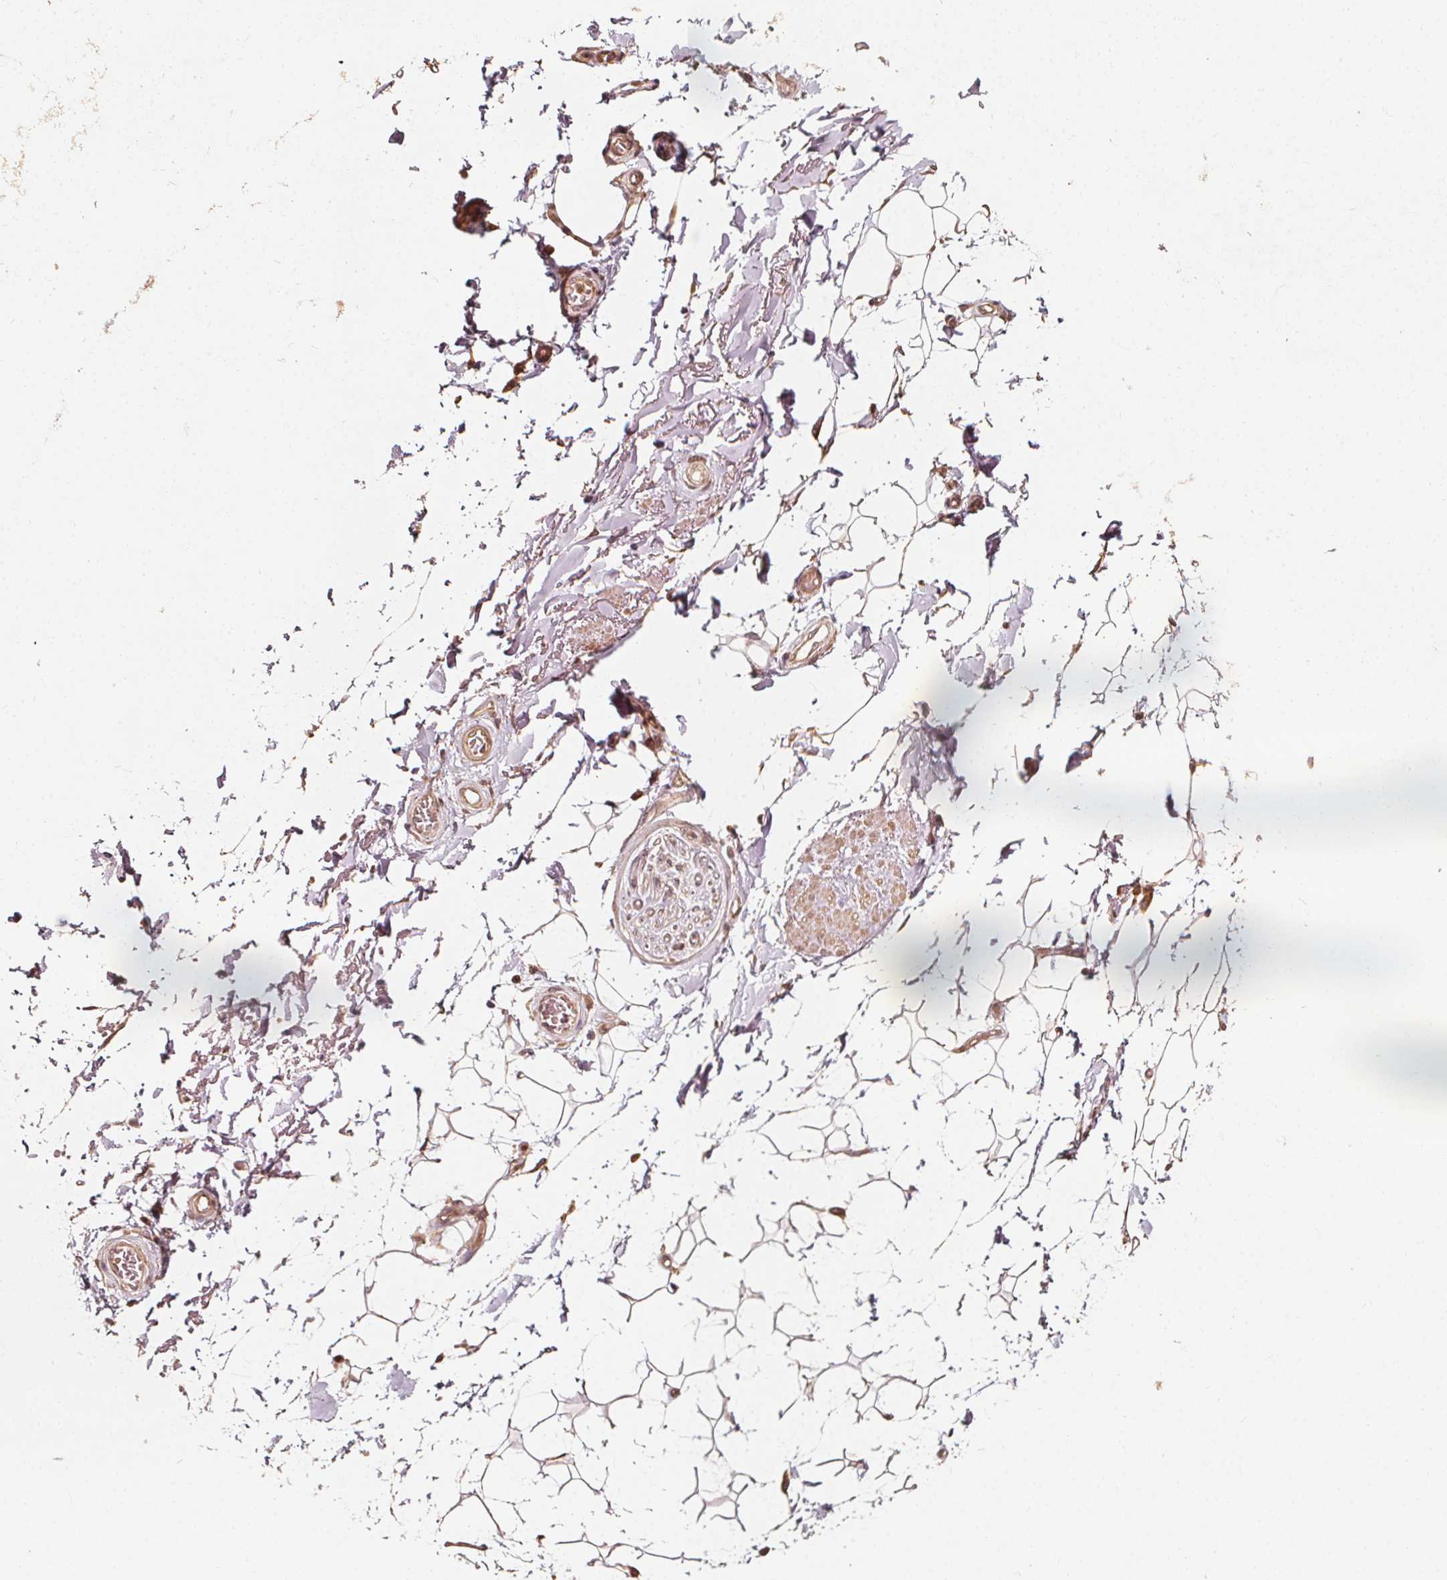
{"staining": {"intensity": "weak", "quantity": ">75%", "location": "cytoplasmic/membranous"}, "tissue": "adipose tissue", "cell_type": "Adipocytes", "image_type": "normal", "snomed": [{"axis": "morphology", "description": "Normal tissue, NOS"}, {"axis": "topography", "description": "Anal"}, {"axis": "topography", "description": "Peripheral nerve tissue"}], "caption": "A high-resolution micrograph shows IHC staining of benign adipose tissue, which displays weak cytoplasmic/membranous positivity in approximately >75% of adipocytes.", "gene": "NPC1", "patient": {"sex": "male", "age": 53}}